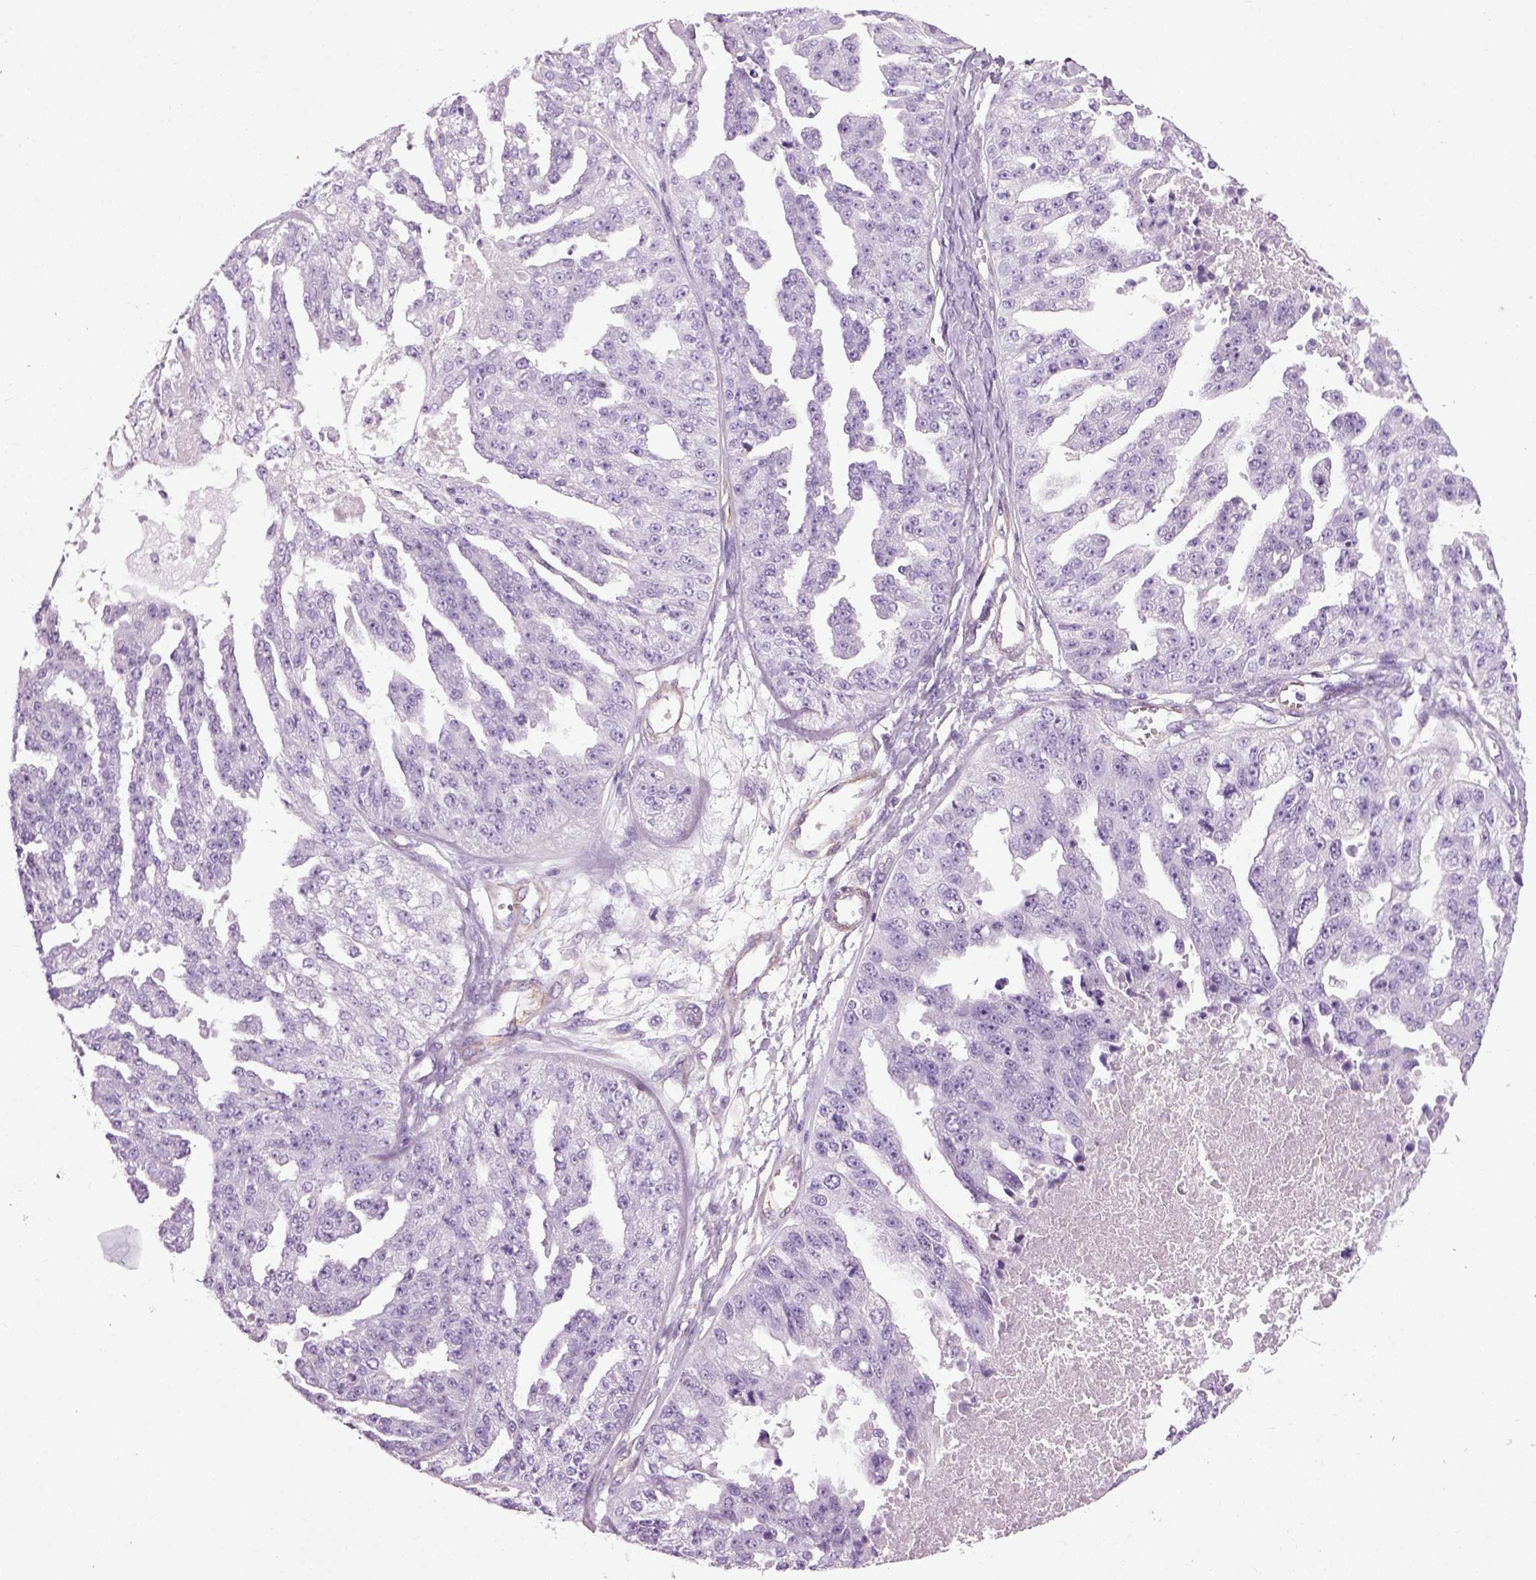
{"staining": {"intensity": "negative", "quantity": "none", "location": "none"}, "tissue": "ovarian cancer", "cell_type": "Tumor cells", "image_type": "cancer", "snomed": [{"axis": "morphology", "description": "Cystadenocarcinoma, serous, NOS"}, {"axis": "topography", "description": "Ovary"}], "caption": "A high-resolution histopathology image shows IHC staining of ovarian cancer (serous cystadenocarcinoma), which displays no significant expression in tumor cells.", "gene": "FAM161A", "patient": {"sex": "female", "age": 58}}